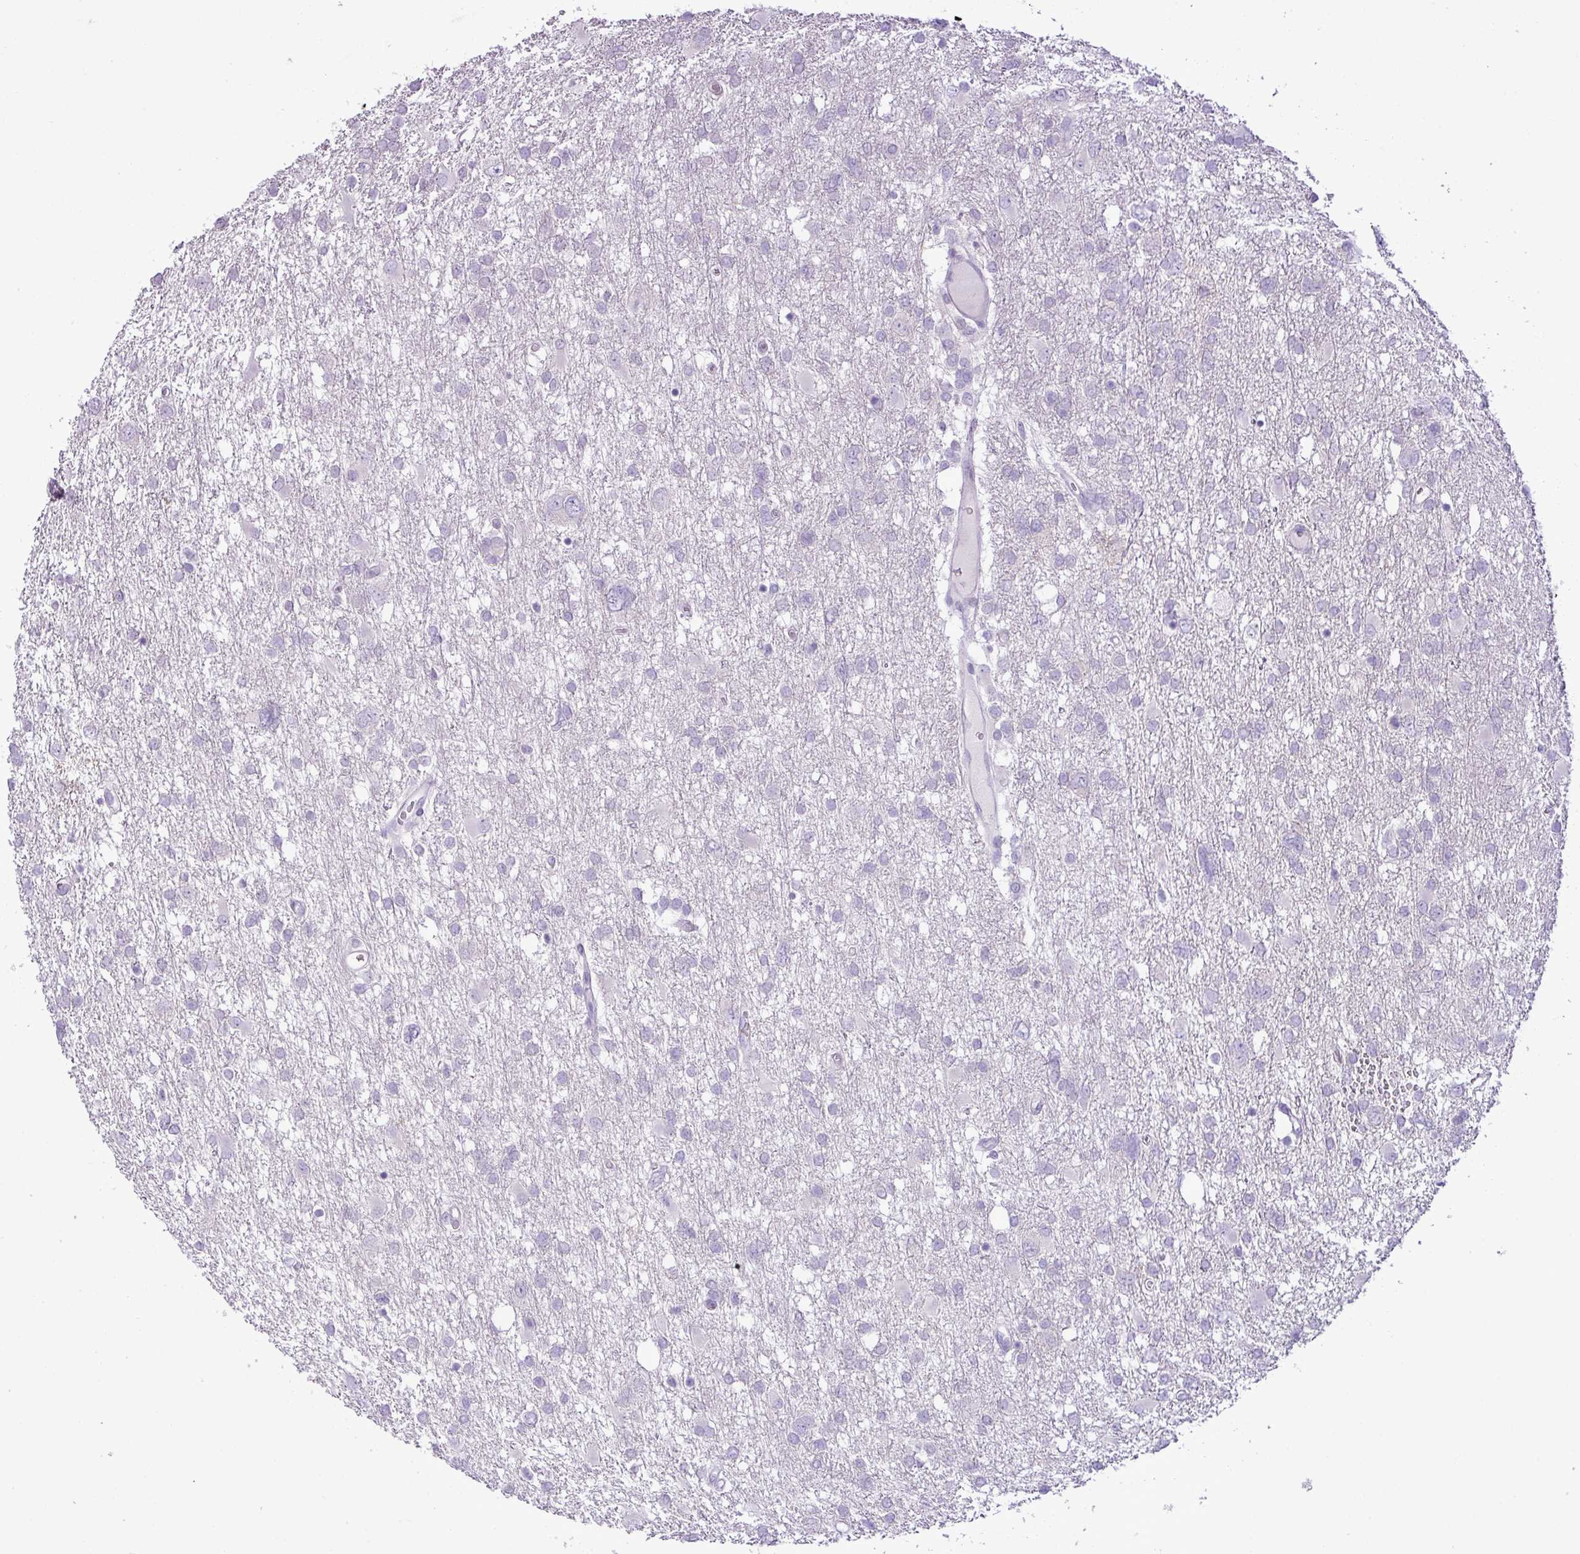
{"staining": {"intensity": "negative", "quantity": "none", "location": "none"}, "tissue": "glioma", "cell_type": "Tumor cells", "image_type": "cancer", "snomed": [{"axis": "morphology", "description": "Glioma, malignant, High grade"}, {"axis": "topography", "description": "Brain"}], "caption": "This is an immunohistochemistry histopathology image of human high-grade glioma (malignant). There is no positivity in tumor cells.", "gene": "ZSCAN5A", "patient": {"sex": "male", "age": 61}}